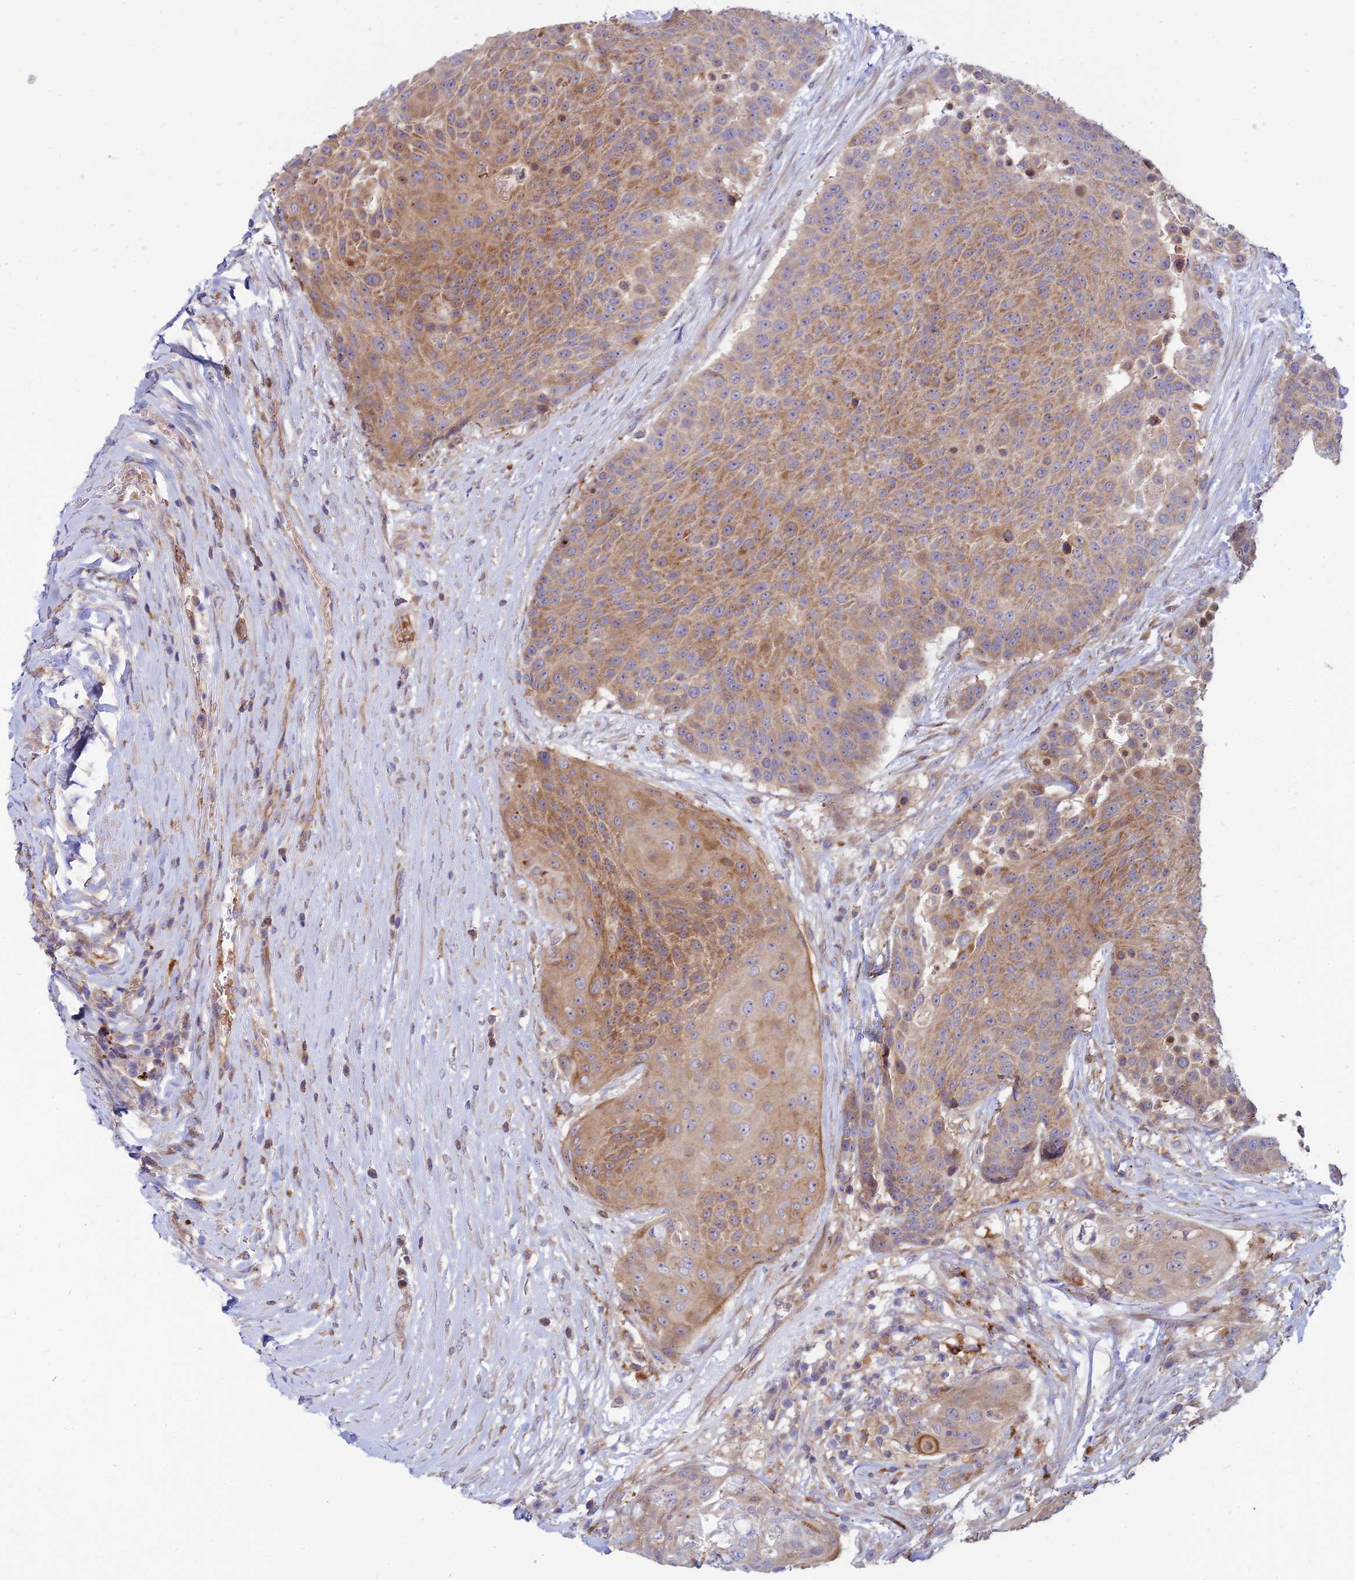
{"staining": {"intensity": "moderate", "quantity": ">75%", "location": "cytoplasmic/membranous"}, "tissue": "urothelial cancer", "cell_type": "Tumor cells", "image_type": "cancer", "snomed": [{"axis": "morphology", "description": "Urothelial carcinoma, High grade"}, {"axis": "topography", "description": "Urinary bladder"}], "caption": "A micrograph of human urothelial cancer stained for a protein reveals moderate cytoplasmic/membranous brown staining in tumor cells.", "gene": "PHKA2", "patient": {"sex": "female", "age": 63}}